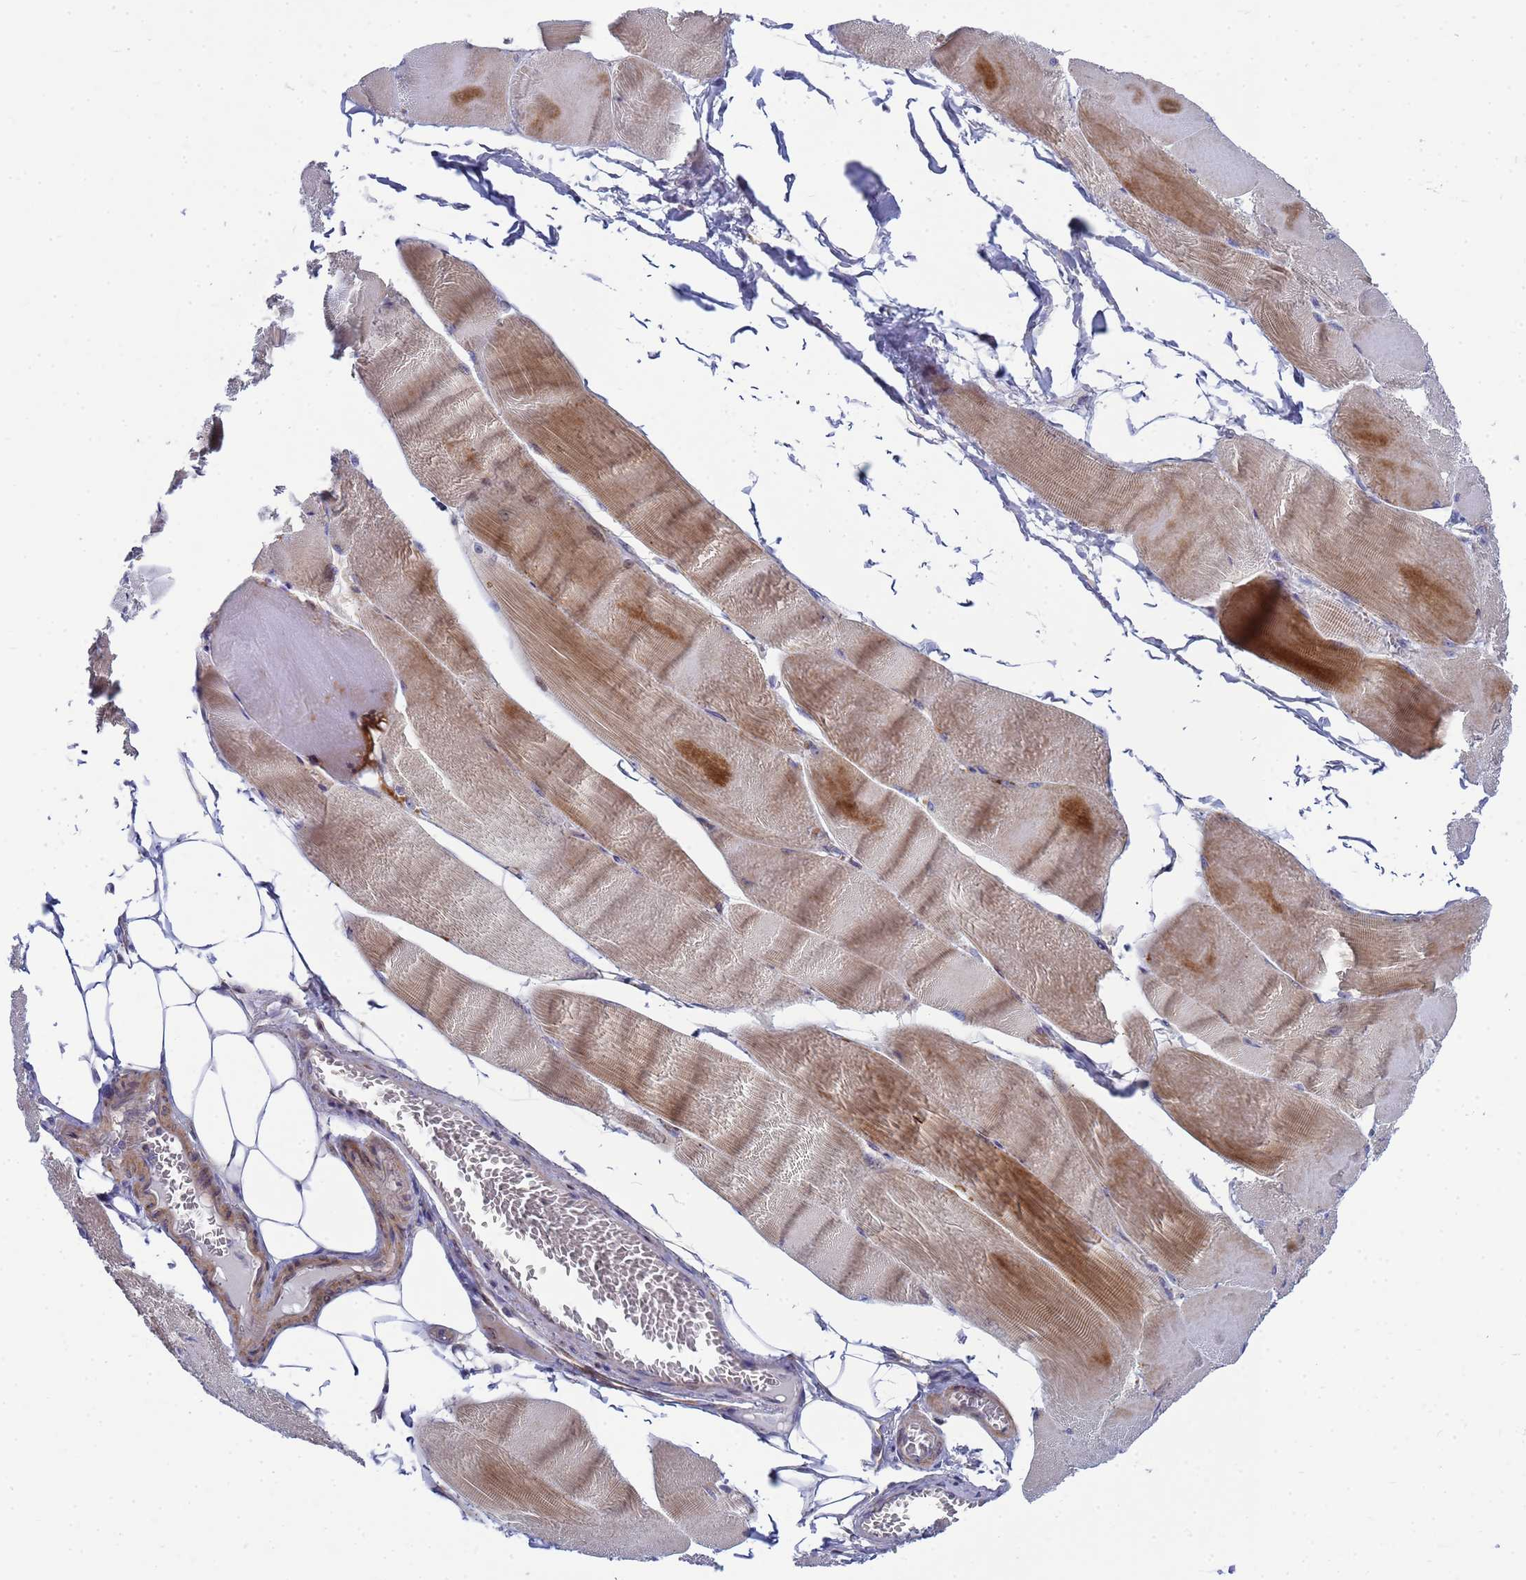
{"staining": {"intensity": "strong", "quantity": "25%-75%", "location": "cytoplasmic/membranous"}, "tissue": "skeletal muscle", "cell_type": "Myocytes", "image_type": "normal", "snomed": [{"axis": "morphology", "description": "Normal tissue, NOS"}, {"axis": "morphology", "description": "Basal cell carcinoma"}, {"axis": "topography", "description": "Skeletal muscle"}], "caption": "Immunohistochemistry (IHC) histopathology image of benign human skeletal muscle stained for a protein (brown), which displays high levels of strong cytoplasmic/membranous expression in about 25%-75% of myocytes.", "gene": "ENOSF1", "patient": {"sex": "female", "age": 64}}